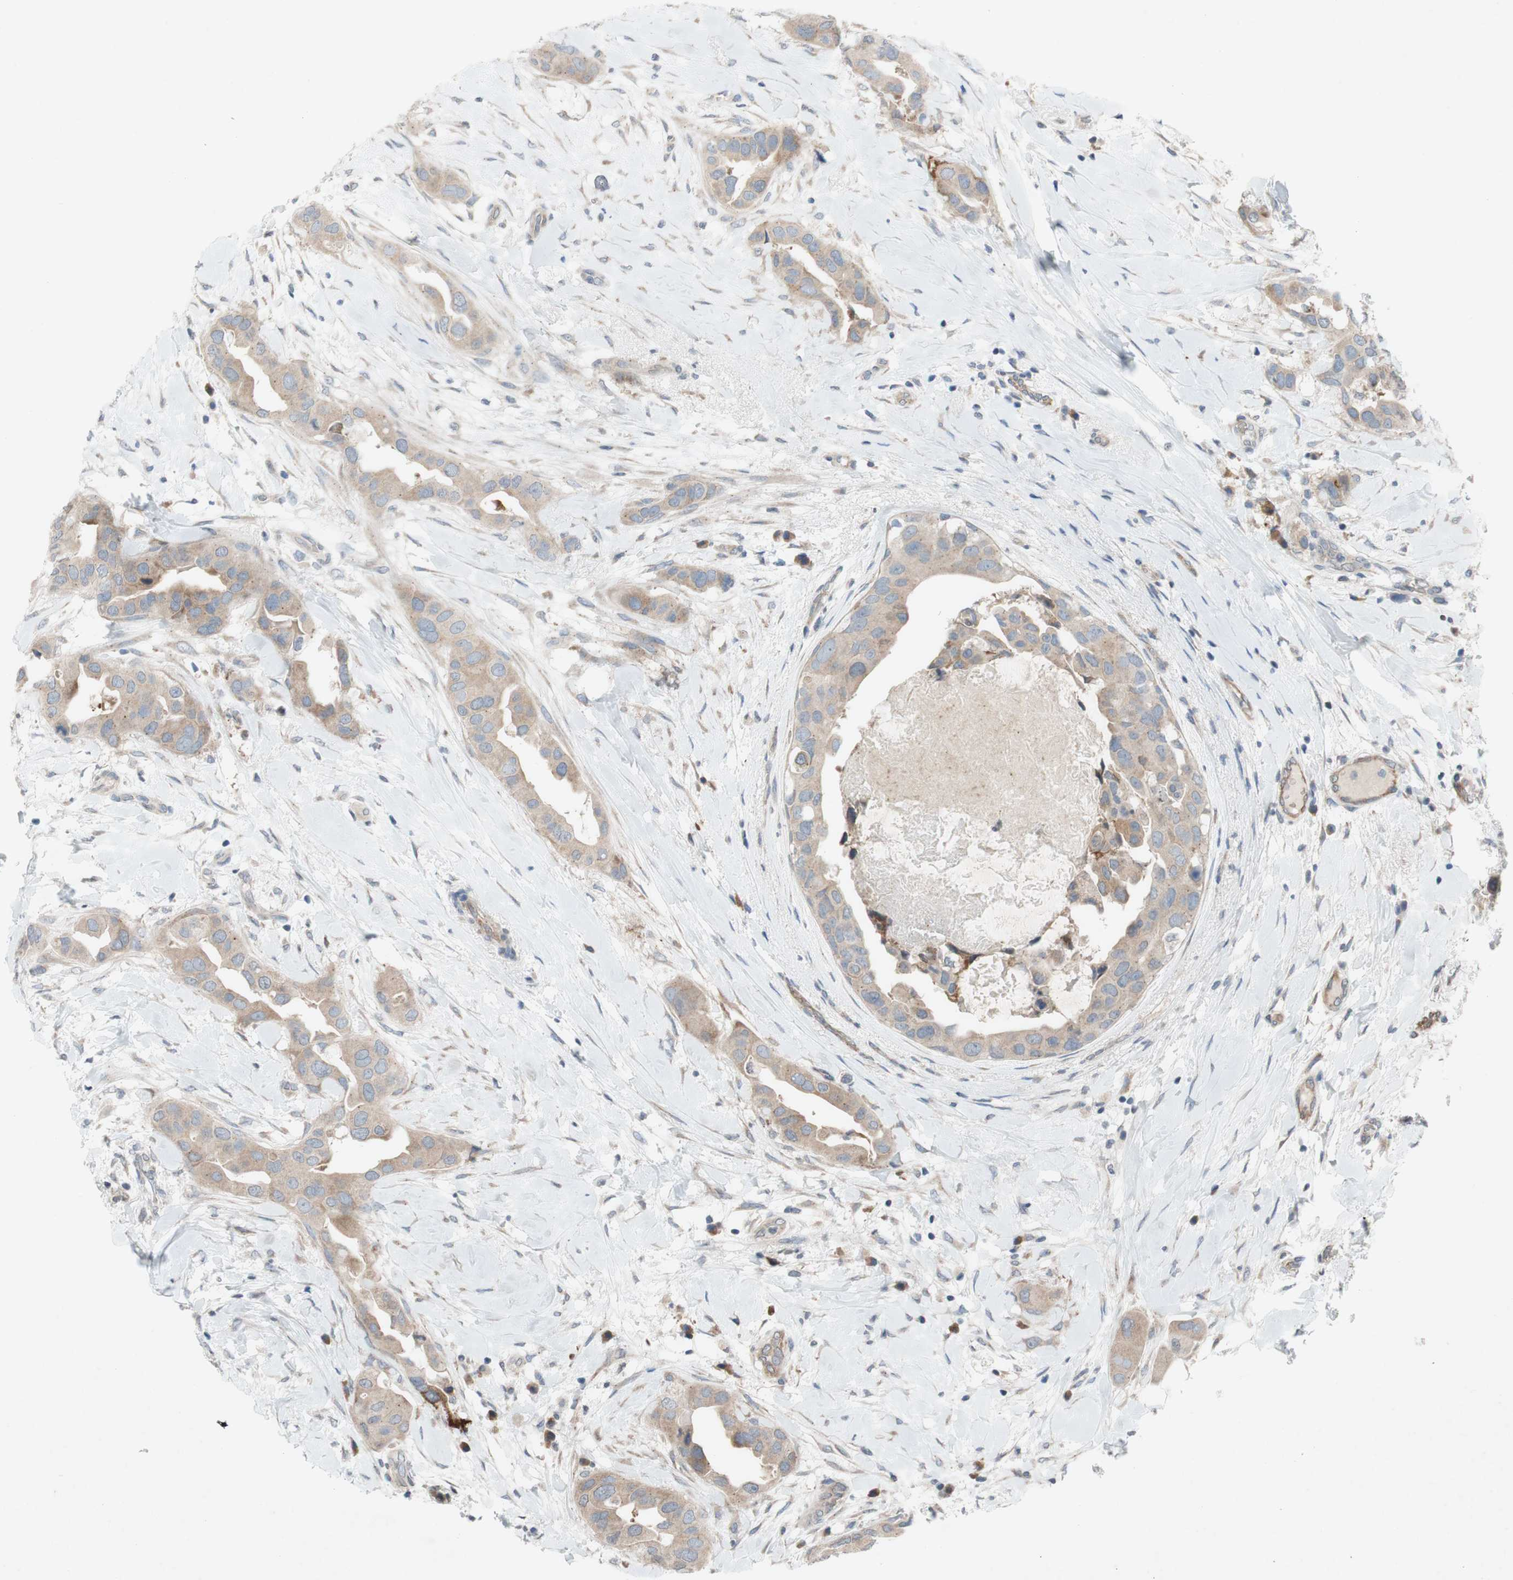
{"staining": {"intensity": "weak", "quantity": ">75%", "location": "cytoplasmic/membranous"}, "tissue": "breast cancer", "cell_type": "Tumor cells", "image_type": "cancer", "snomed": [{"axis": "morphology", "description": "Duct carcinoma"}, {"axis": "topography", "description": "Breast"}], "caption": "This histopathology image displays immunohistochemistry (IHC) staining of breast cancer (invasive ductal carcinoma), with low weak cytoplasmic/membranous expression in approximately >75% of tumor cells.", "gene": "ADD2", "patient": {"sex": "female", "age": 40}}